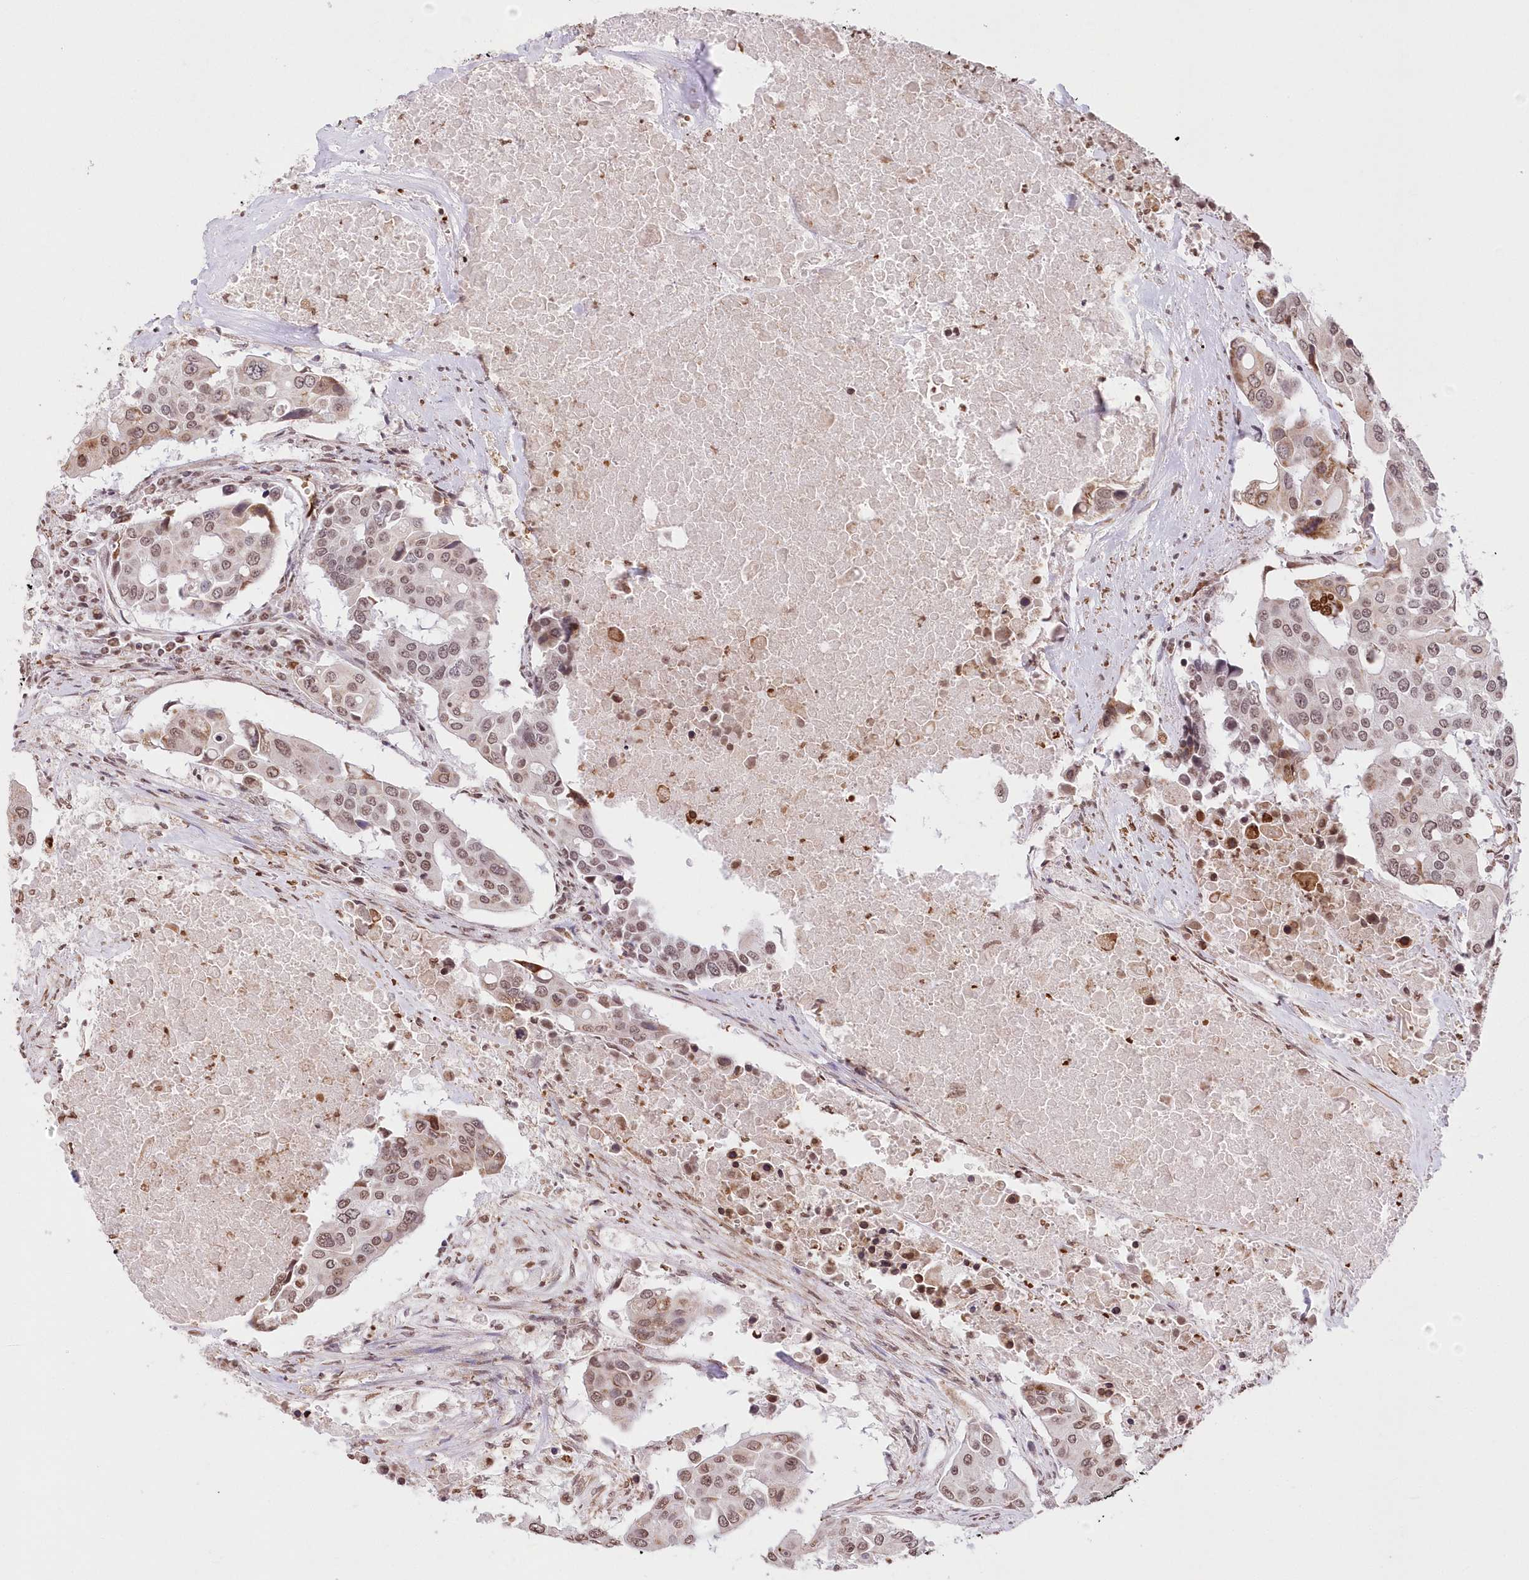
{"staining": {"intensity": "moderate", "quantity": "25%-75%", "location": "nuclear"}, "tissue": "colorectal cancer", "cell_type": "Tumor cells", "image_type": "cancer", "snomed": [{"axis": "morphology", "description": "Adenocarcinoma, NOS"}, {"axis": "topography", "description": "Colon"}], "caption": "Protein staining shows moderate nuclear positivity in about 25%-75% of tumor cells in colorectal cancer. (IHC, brightfield microscopy, high magnification).", "gene": "RBM27", "patient": {"sex": "male", "age": 77}}